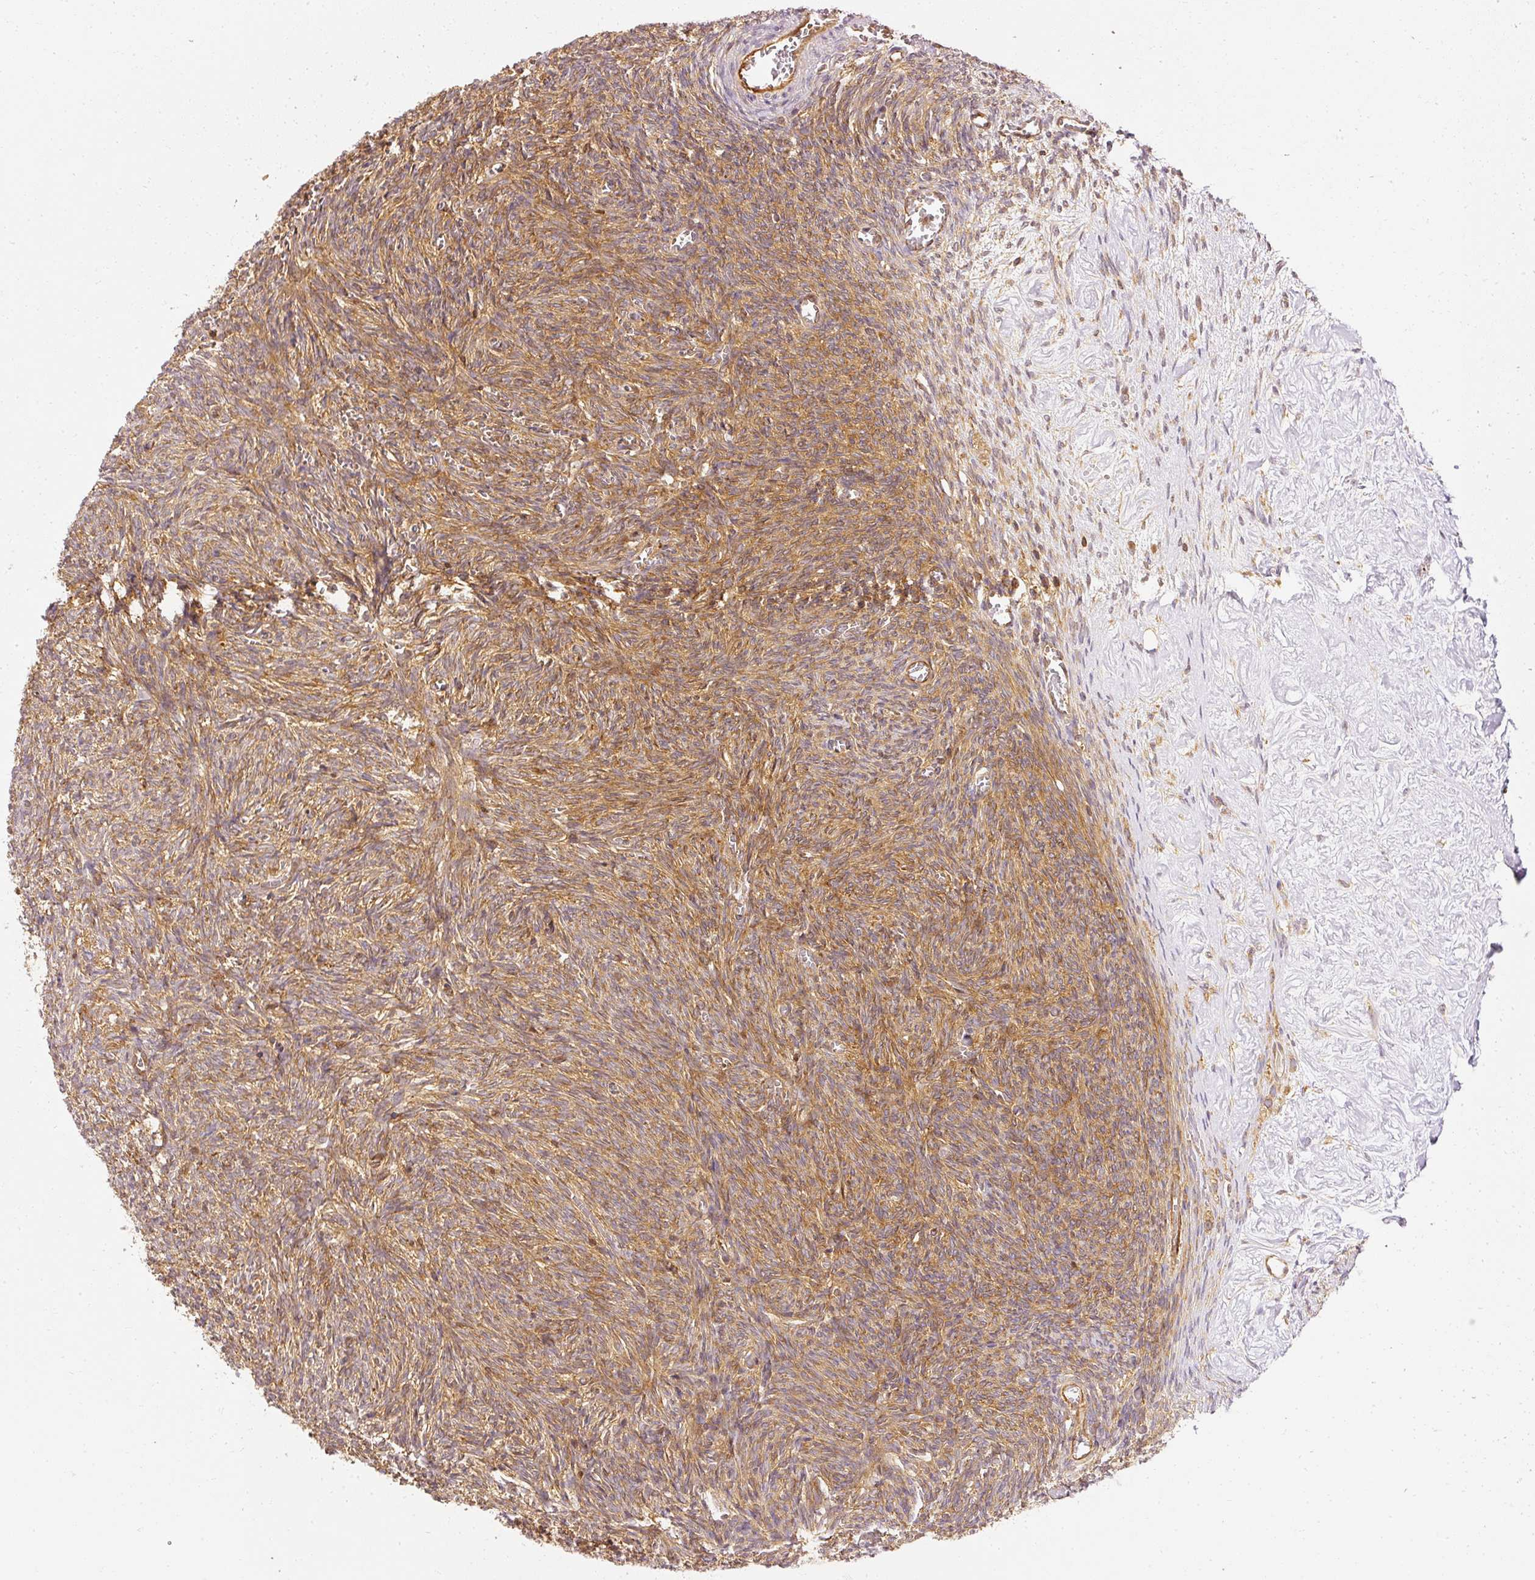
{"staining": {"intensity": "strong", "quantity": ">75%", "location": "cytoplasmic/membranous"}, "tissue": "ovary", "cell_type": "Follicle cells", "image_type": "normal", "snomed": [{"axis": "morphology", "description": "Normal tissue, NOS"}, {"axis": "topography", "description": "Ovary"}], "caption": "Ovary stained with IHC exhibits strong cytoplasmic/membranous positivity in about >75% of follicle cells.", "gene": "ARMH3", "patient": {"sex": "female", "age": 67}}